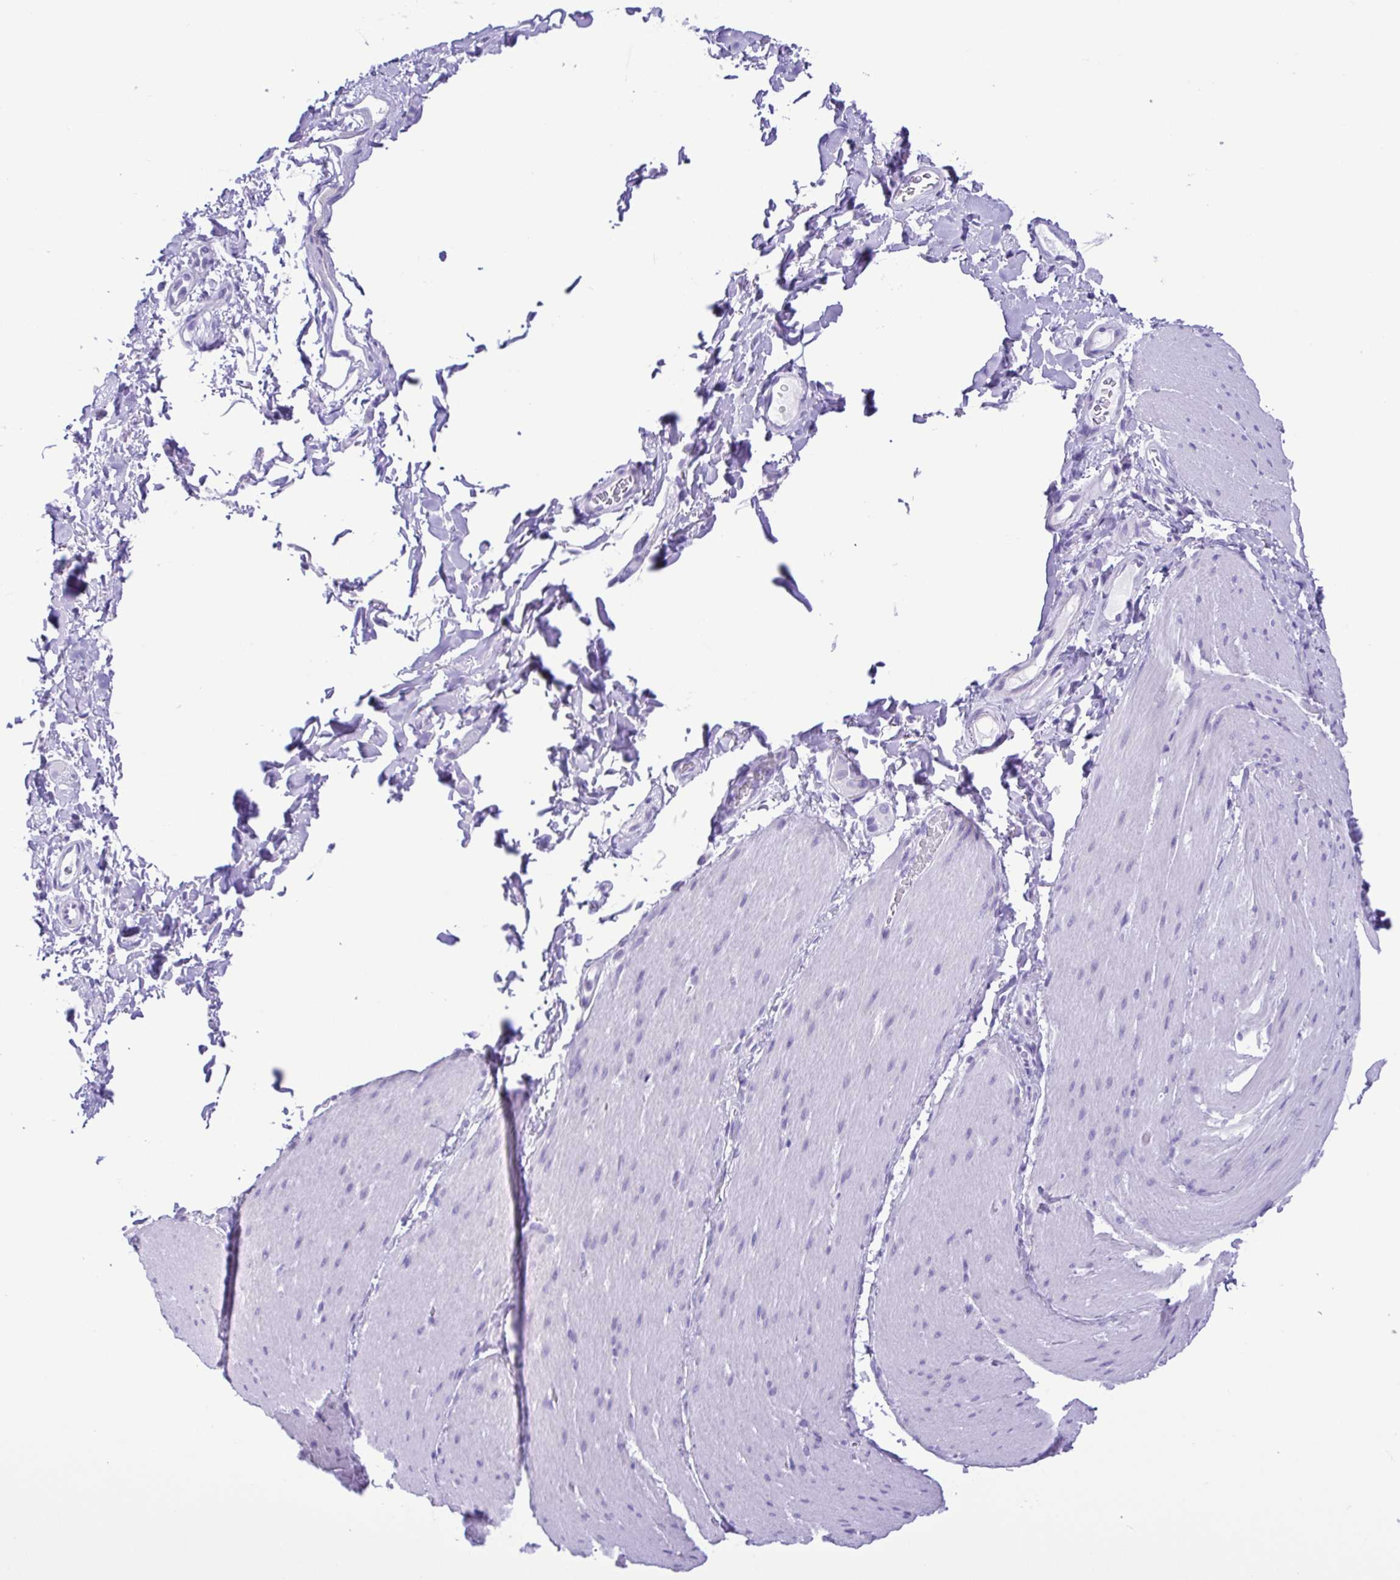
{"staining": {"intensity": "negative", "quantity": "none", "location": "none"}, "tissue": "smooth muscle", "cell_type": "Smooth muscle cells", "image_type": "normal", "snomed": [{"axis": "morphology", "description": "Normal tissue, NOS"}, {"axis": "topography", "description": "Smooth muscle"}, {"axis": "topography", "description": "Colon"}], "caption": "A high-resolution micrograph shows immunohistochemistry (IHC) staining of benign smooth muscle, which reveals no significant expression in smooth muscle cells. (DAB immunohistochemistry visualized using brightfield microscopy, high magnification).", "gene": "CASP14", "patient": {"sex": "male", "age": 73}}